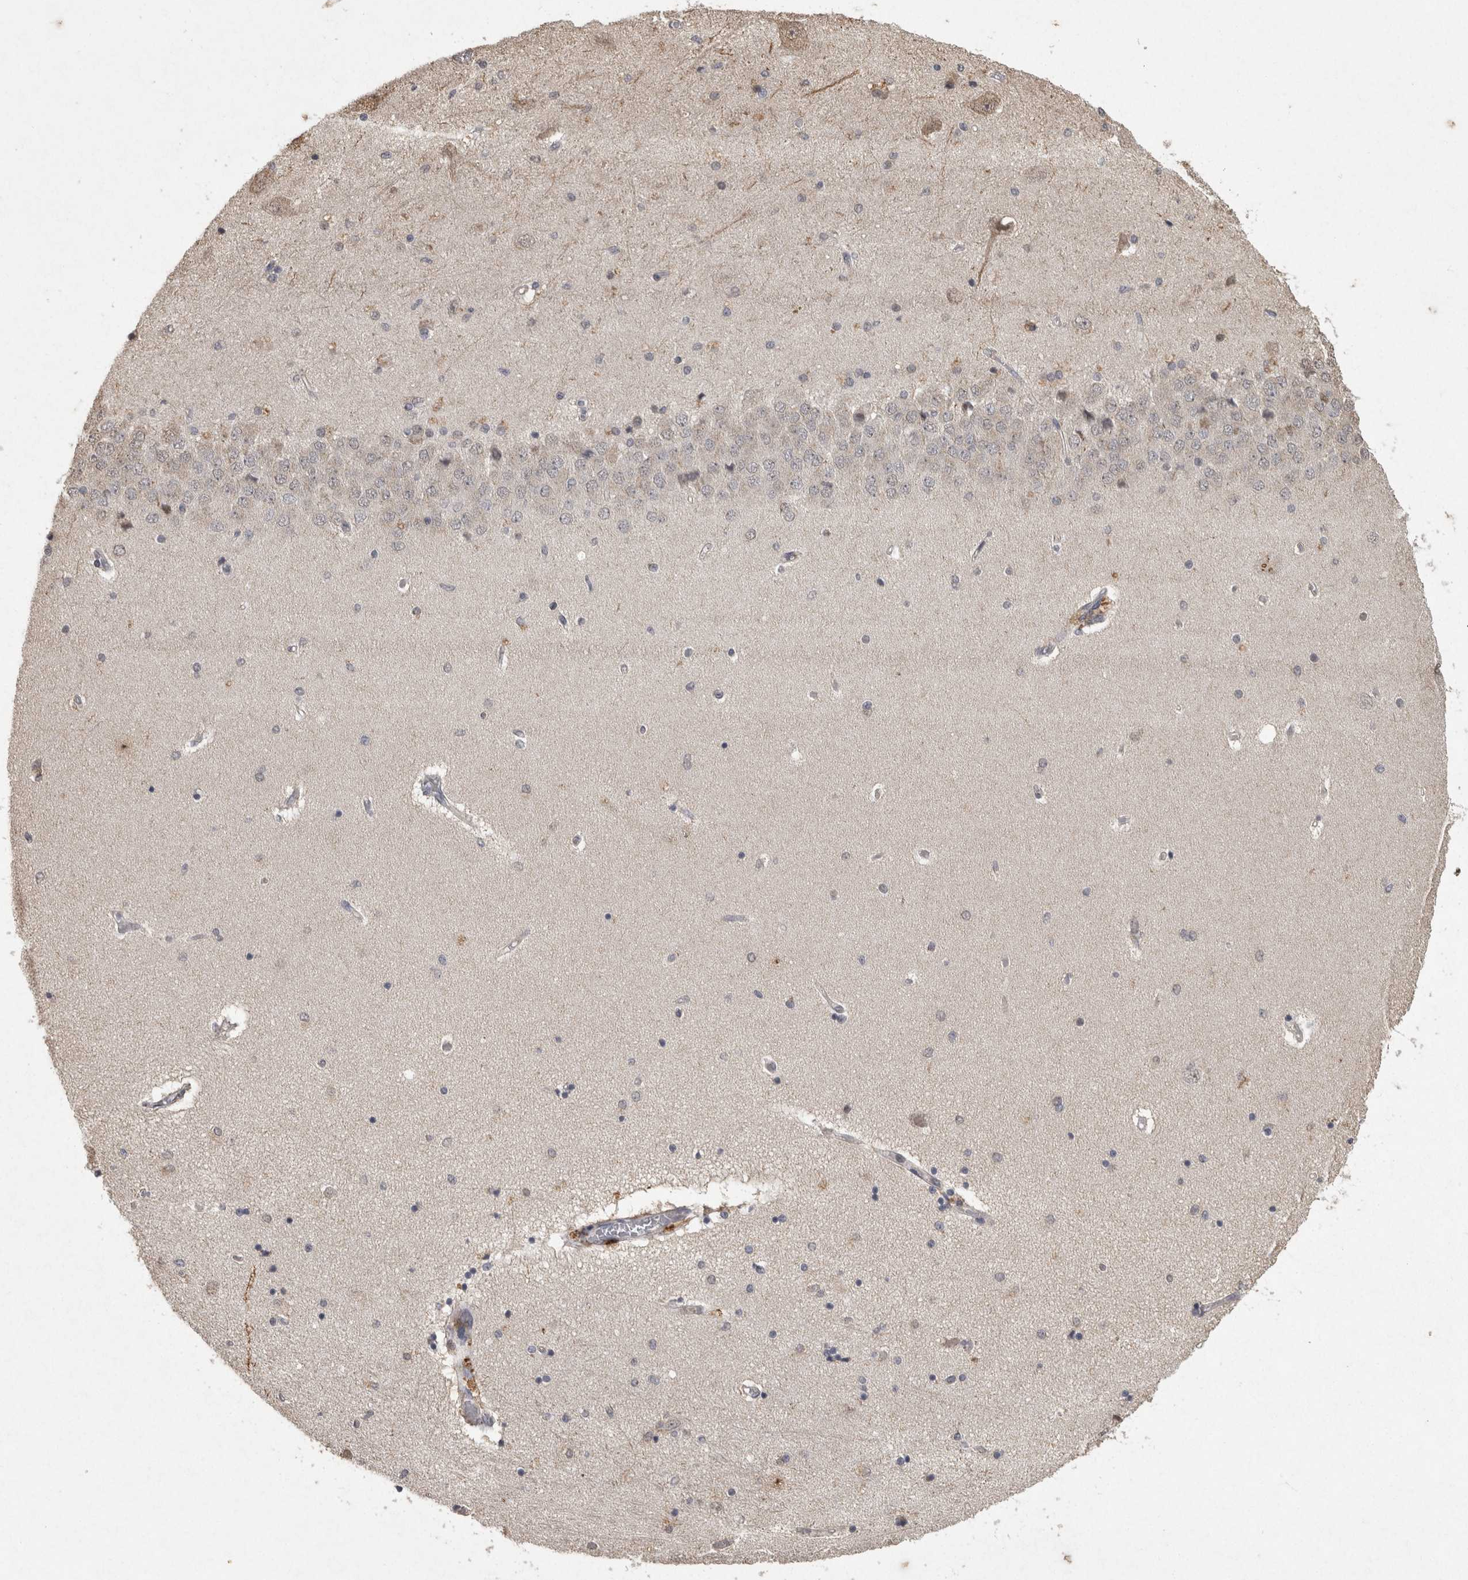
{"staining": {"intensity": "weak", "quantity": "<25%", "location": "cytoplasmic/membranous"}, "tissue": "hippocampus", "cell_type": "Glial cells", "image_type": "normal", "snomed": [{"axis": "morphology", "description": "Normal tissue, NOS"}, {"axis": "topography", "description": "Hippocampus"}], "caption": "High power microscopy micrograph of an immunohistochemistry (IHC) photomicrograph of benign hippocampus, revealing no significant expression in glial cells.", "gene": "MEP1A", "patient": {"sex": "female", "age": 54}}